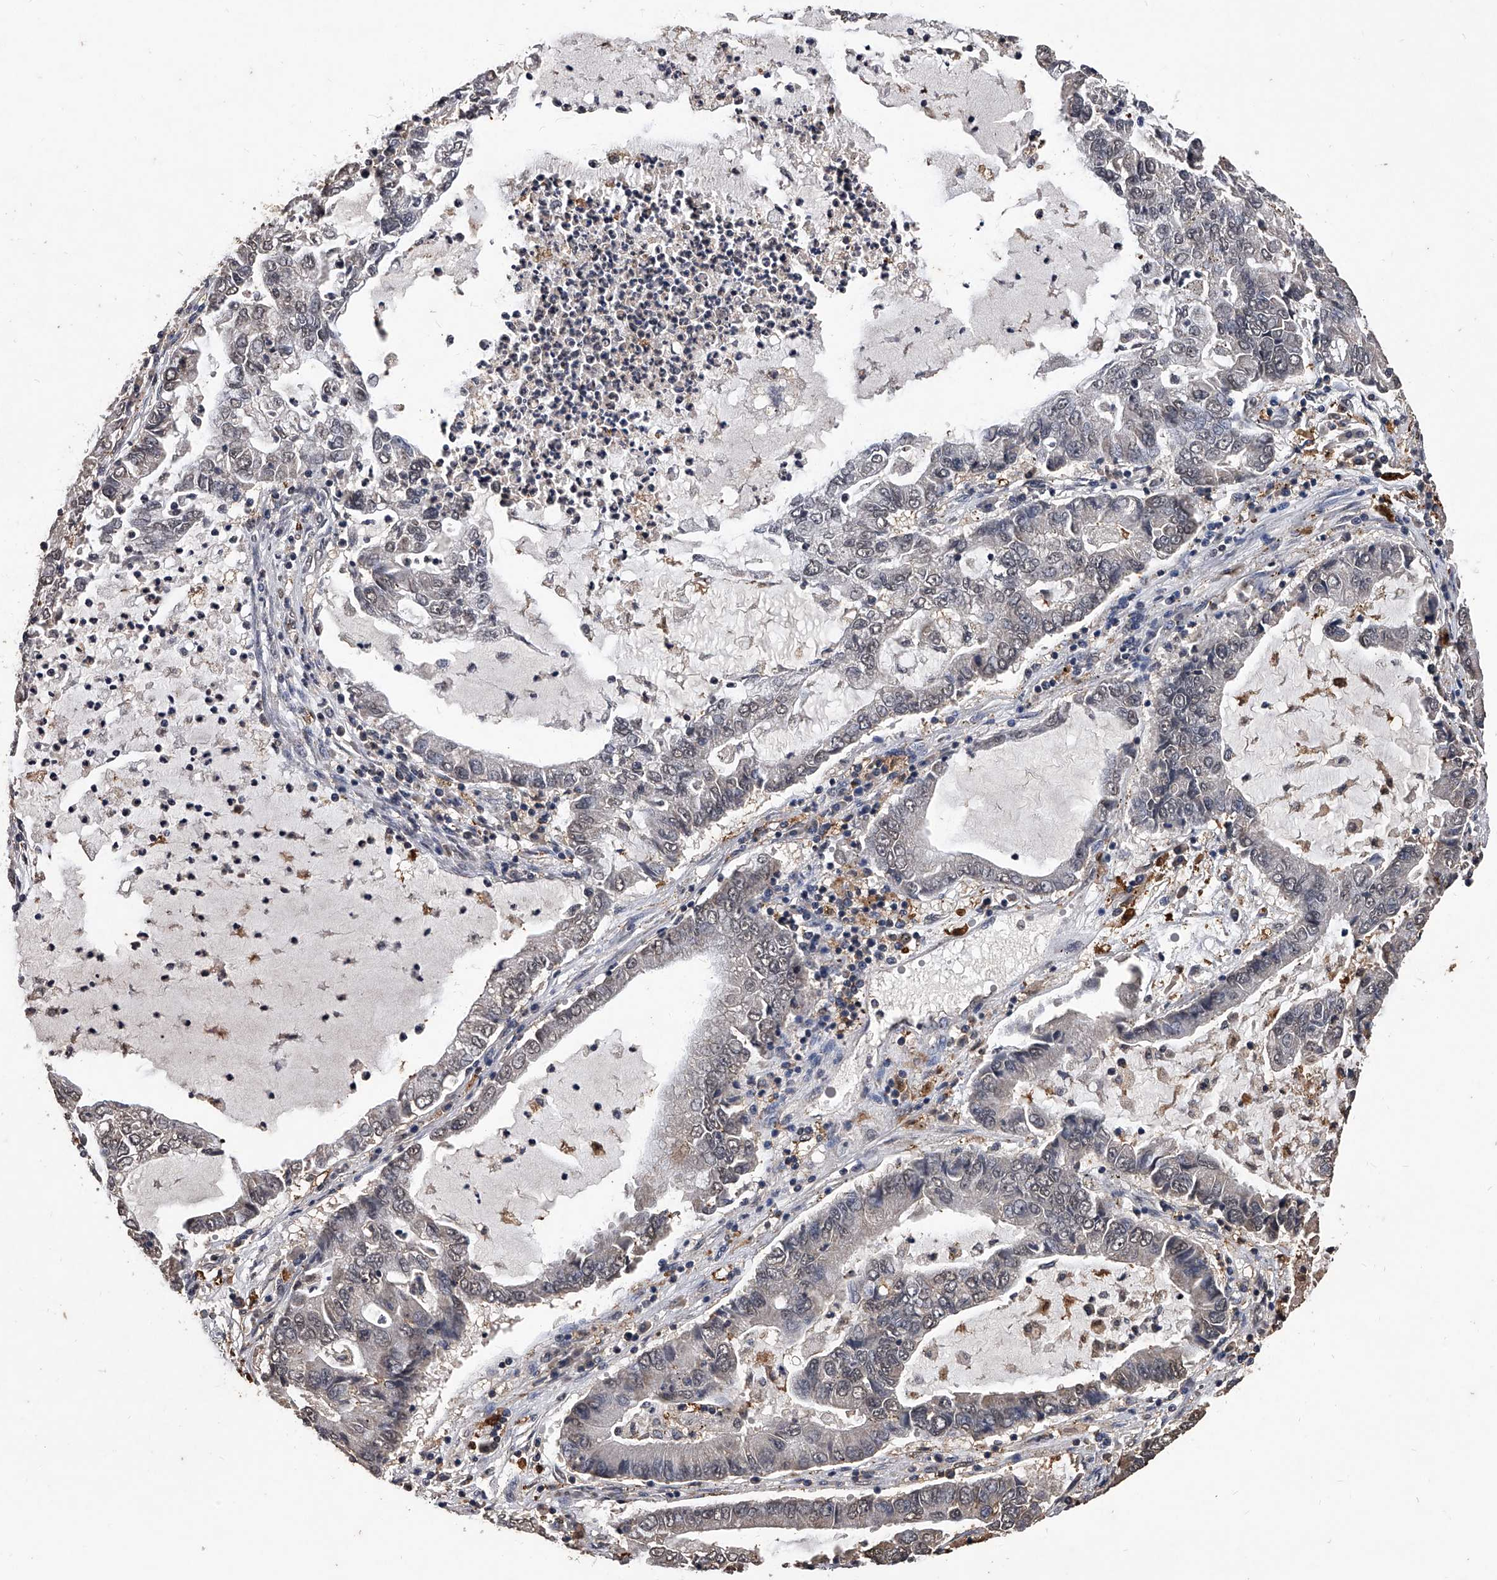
{"staining": {"intensity": "negative", "quantity": "none", "location": "none"}, "tissue": "lung cancer", "cell_type": "Tumor cells", "image_type": "cancer", "snomed": [{"axis": "morphology", "description": "Adenocarcinoma, NOS"}, {"axis": "topography", "description": "Lung"}], "caption": "The micrograph shows no staining of tumor cells in lung cancer. (Immunohistochemistry (ihc), brightfield microscopy, high magnification).", "gene": "FBXL4", "patient": {"sex": "female", "age": 51}}